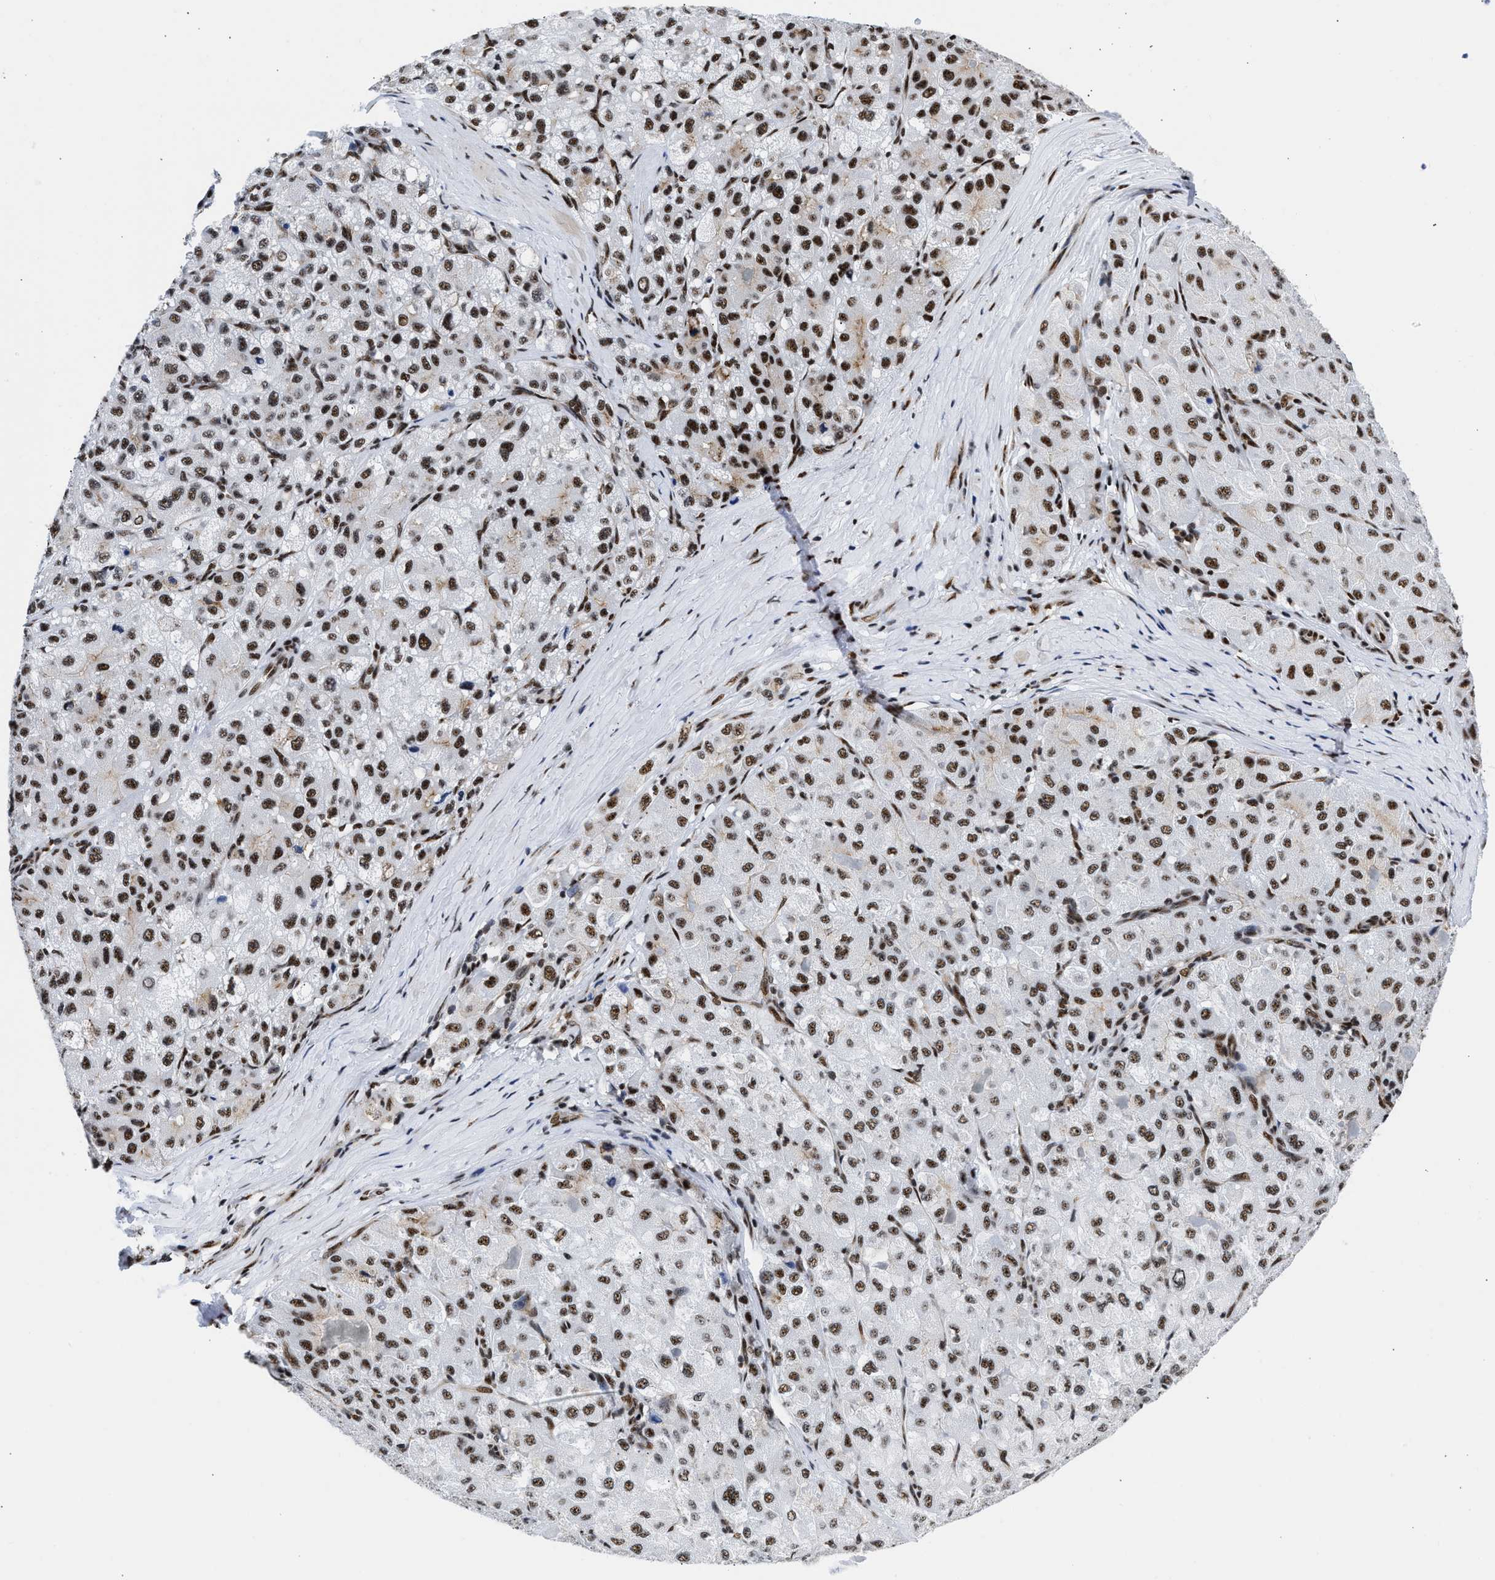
{"staining": {"intensity": "moderate", "quantity": ">75%", "location": "nuclear"}, "tissue": "liver cancer", "cell_type": "Tumor cells", "image_type": "cancer", "snomed": [{"axis": "morphology", "description": "Carcinoma, Hepatocellular, NOS"}, {"axis": "topography", "description": "Liver"}], "caption": "High-power microscopy captured an immunohistochemistry (IHC) histopathology image of liver cancer (hepatocellular carcinoma), revealing moderate nuclear staining in approximately >75% of tumor cells.", "gene": "RBM8A", "patient": {"sex": "male", "age": 80}}